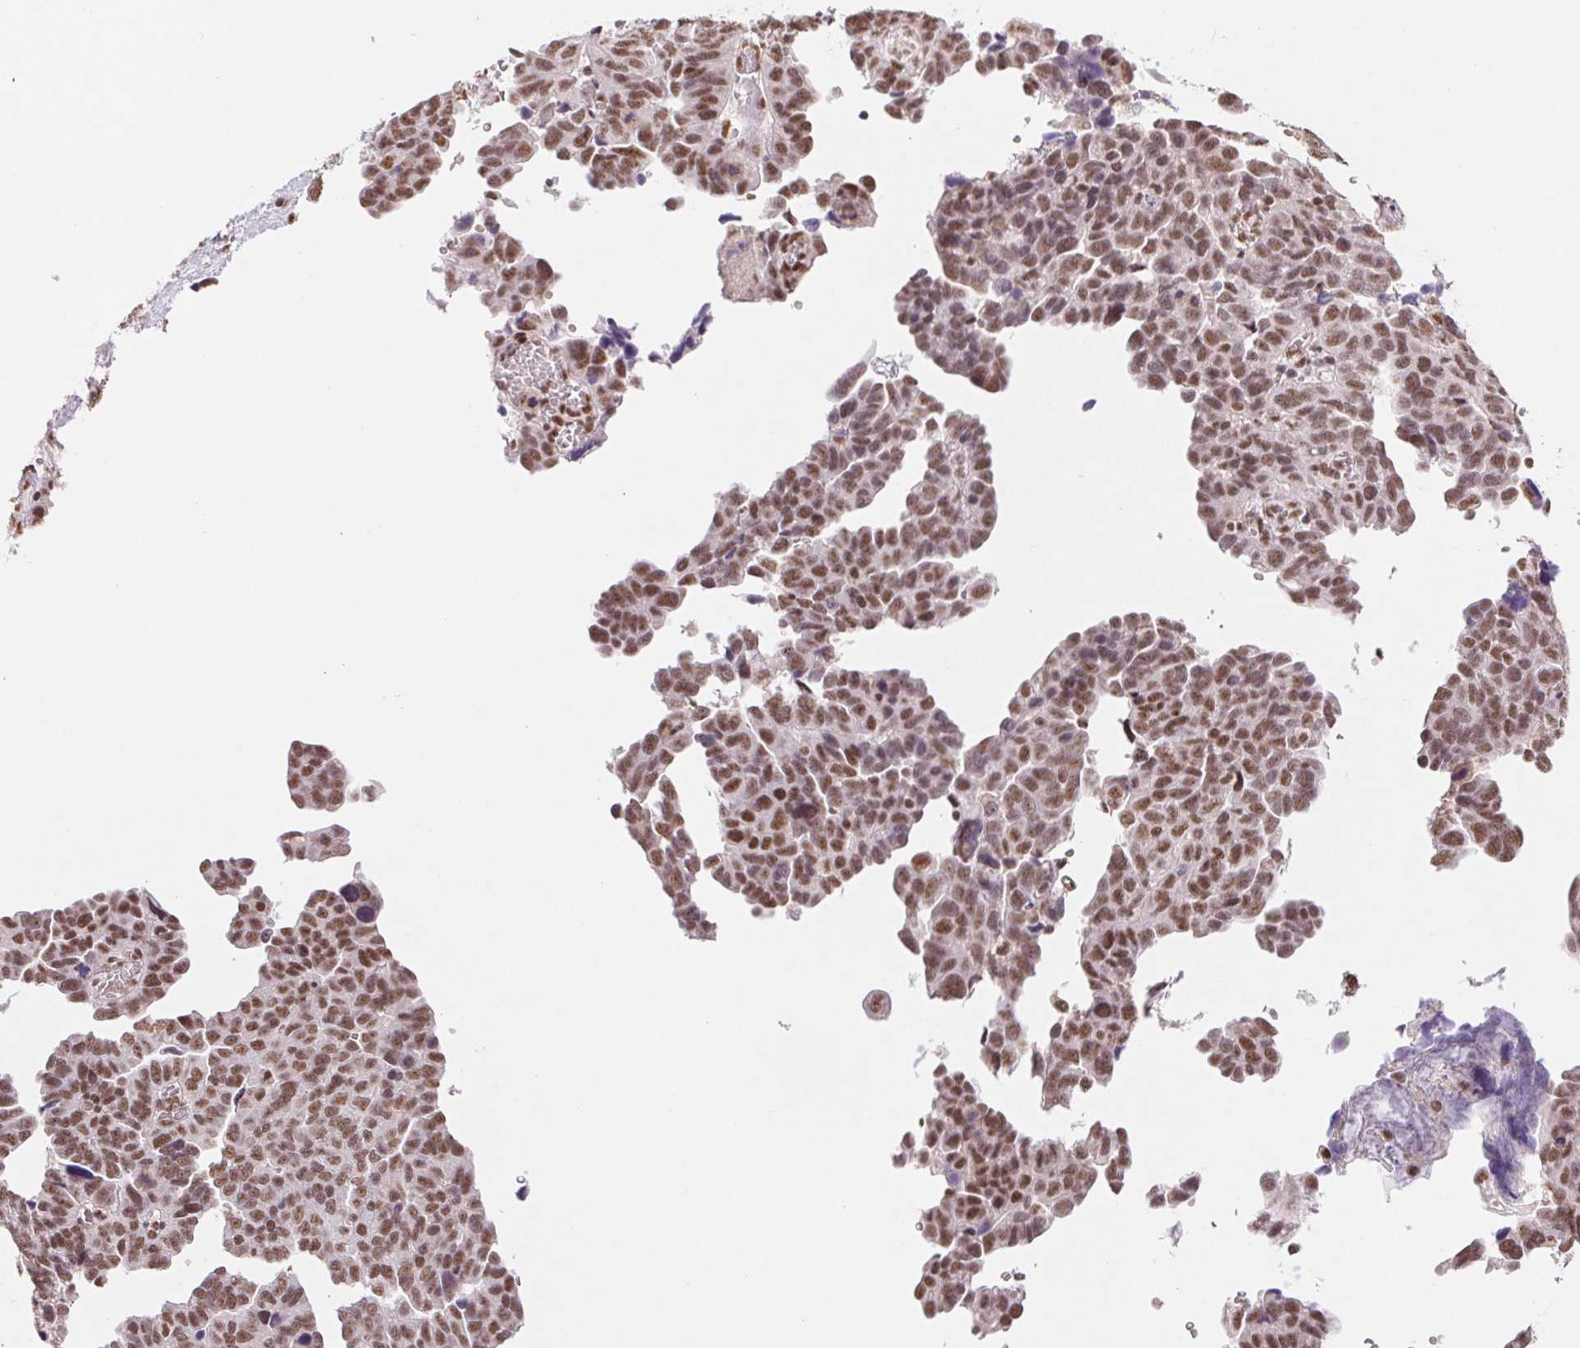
{"staining": {"intensity": "moderate", "quantity": ">75%", "location": "nuclear"}, "tissue": "ovarian cancer", "cell_type": "Tumor cells", "image_type": "cancer", "snomed": [{"axis": "morphology", "description": "Cystadenocarcinoma, serous, NOS"}, {"axis": "topography", "description": "Ovary"}], "caption": "Immunohistochemistry (IHC) staining of serous cystadenocarcinoma (ovarian), which demonstrates medium levels of moderate nuclear positivity in approximately >75% of tumor cells indicating moderate nuclear protein staining. The staining was performed using DAB (3,3'-diaminobenzidine) (brown) for protein detection and nuclei were counterstained in hematoxylin (blue).", "gene": "SREK1", "patient": {"sex": "female", "age": 64}}